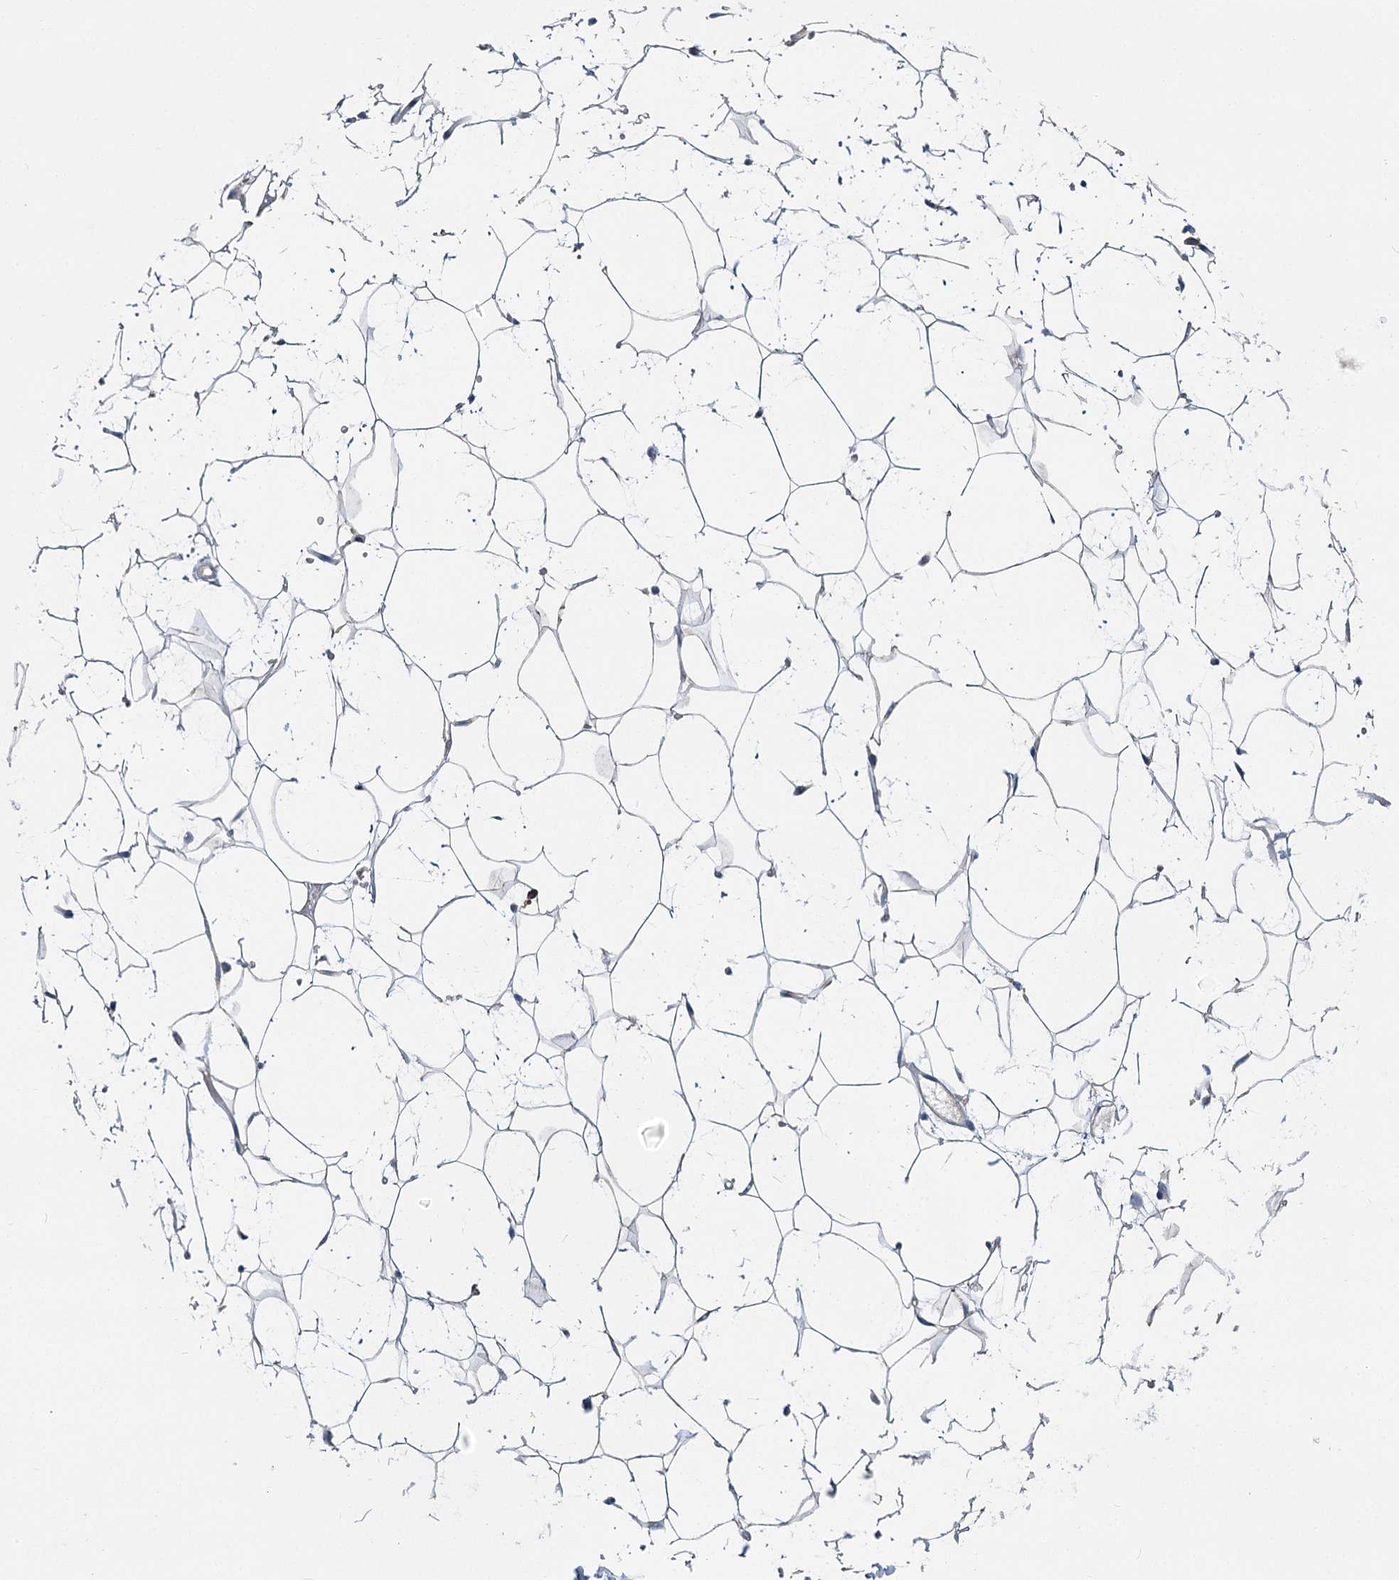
{"staining": {"intensity": "negative", "quantity": "none", "location": "none"}, "tissue": "adipose tissue", "cell_type": "Adipocytes", "image_type": "normal", "snomed": [{"axis": "morphology", "description": "Normal tissue, NOS"}, {"axis": "topography", "description": "Breast"}], "caption": "DAB immunohistochemical staining of normal human adipose tissue shows no significant positivity in adipocytes.", "gene": "ANKRD16", "patient": {"sex": "female", "age": 26}}